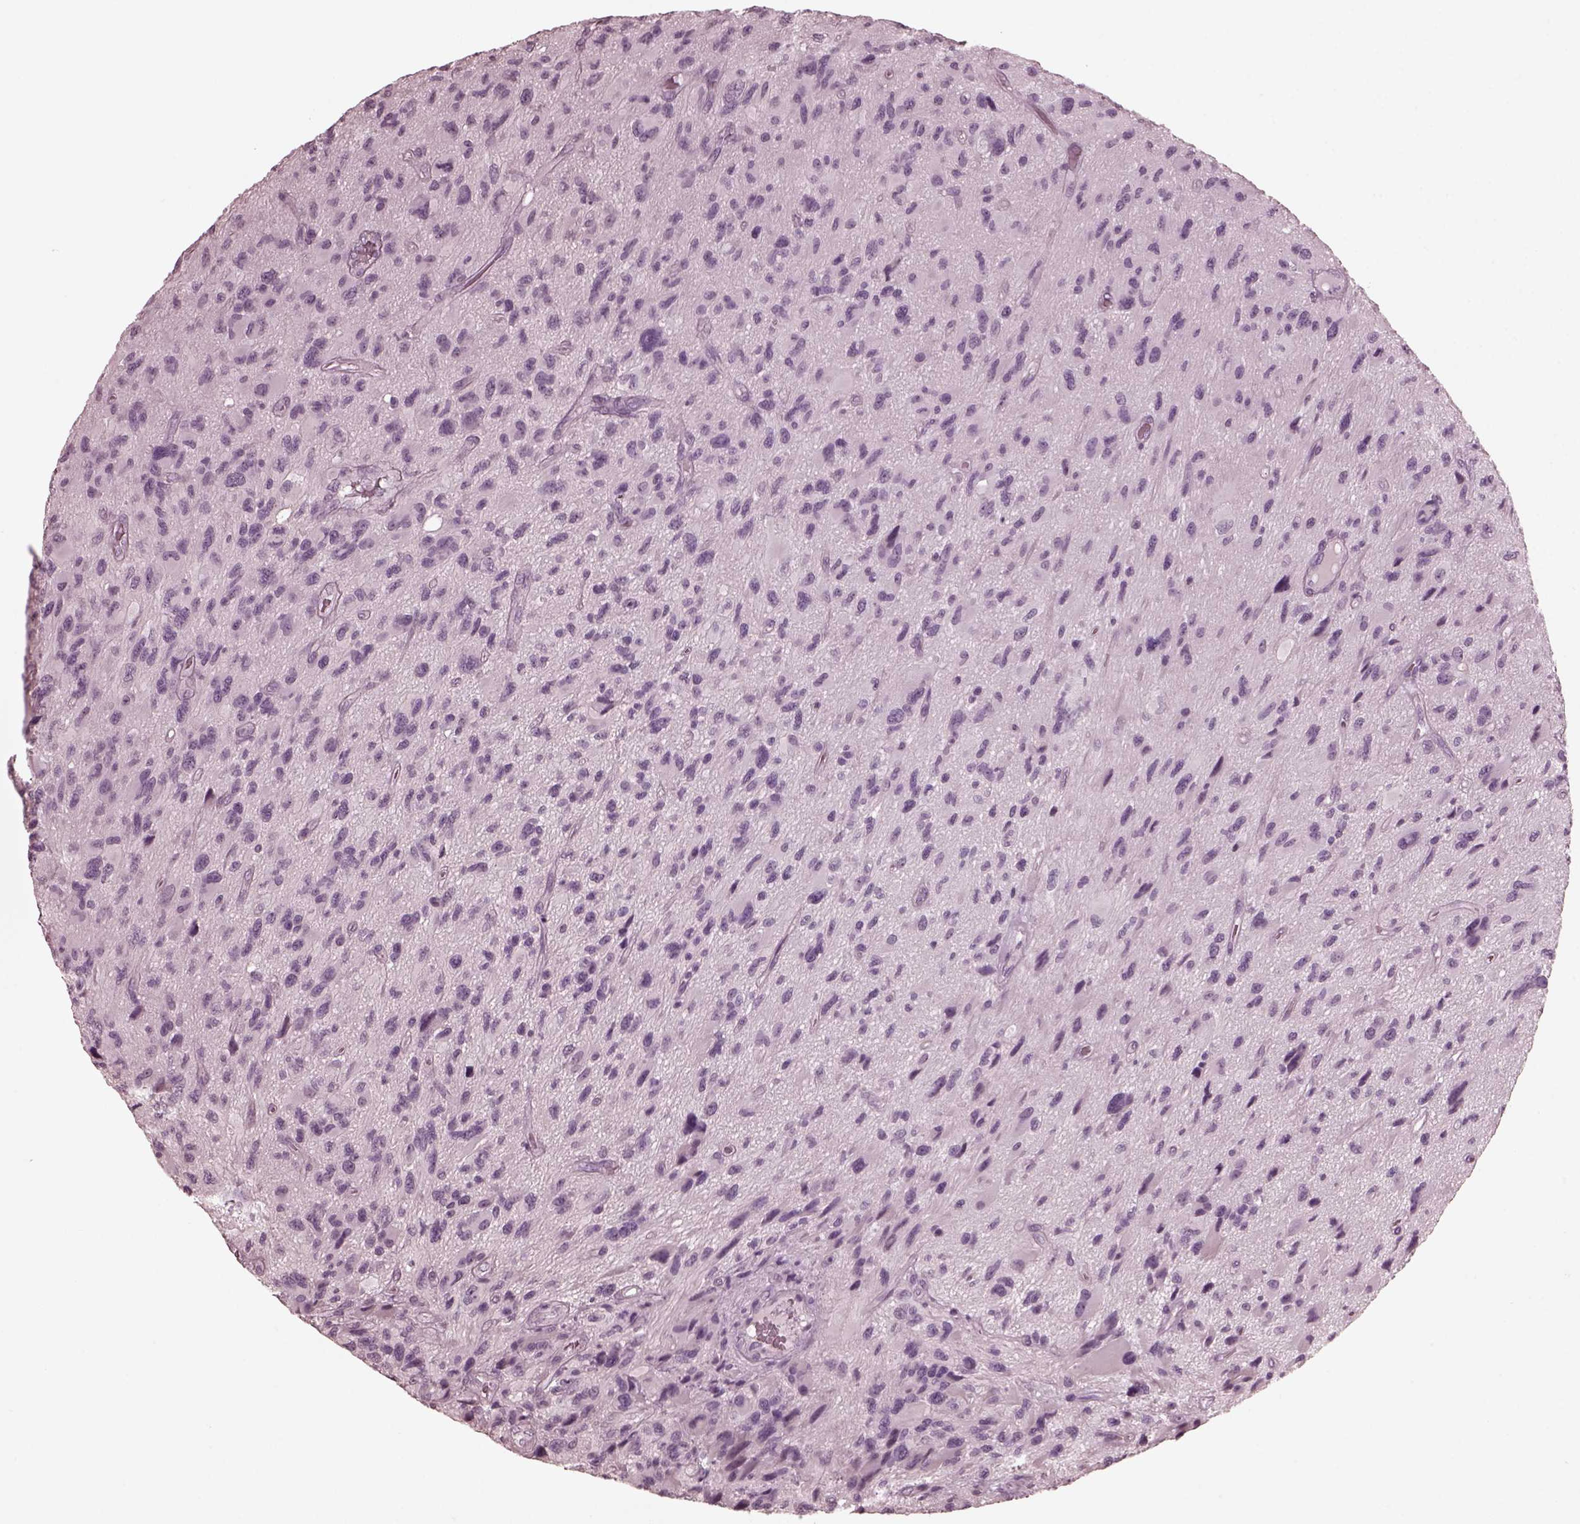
{"staining": {"intensity": "negative", "quantity": "none", "location": "none"}, "tissue": "glioma", "cell_type": "Tumor cells", "image_type": "cancer", "snomed": [{"axis": "morphology", "description": "Glioma, malignant, NOS"}, {"axis": "morphology", "description": "Glioma, malignant, High grade"}, {"axis": "topography", "description": "Brain"}], "caption": "High power microscopy image of an immunohistochemistry (IHC) micrograph of glioma, revealing no significant staining in tumor cells.", "gene": "CGA", "patient": {"sex": "female", "age": 71}}